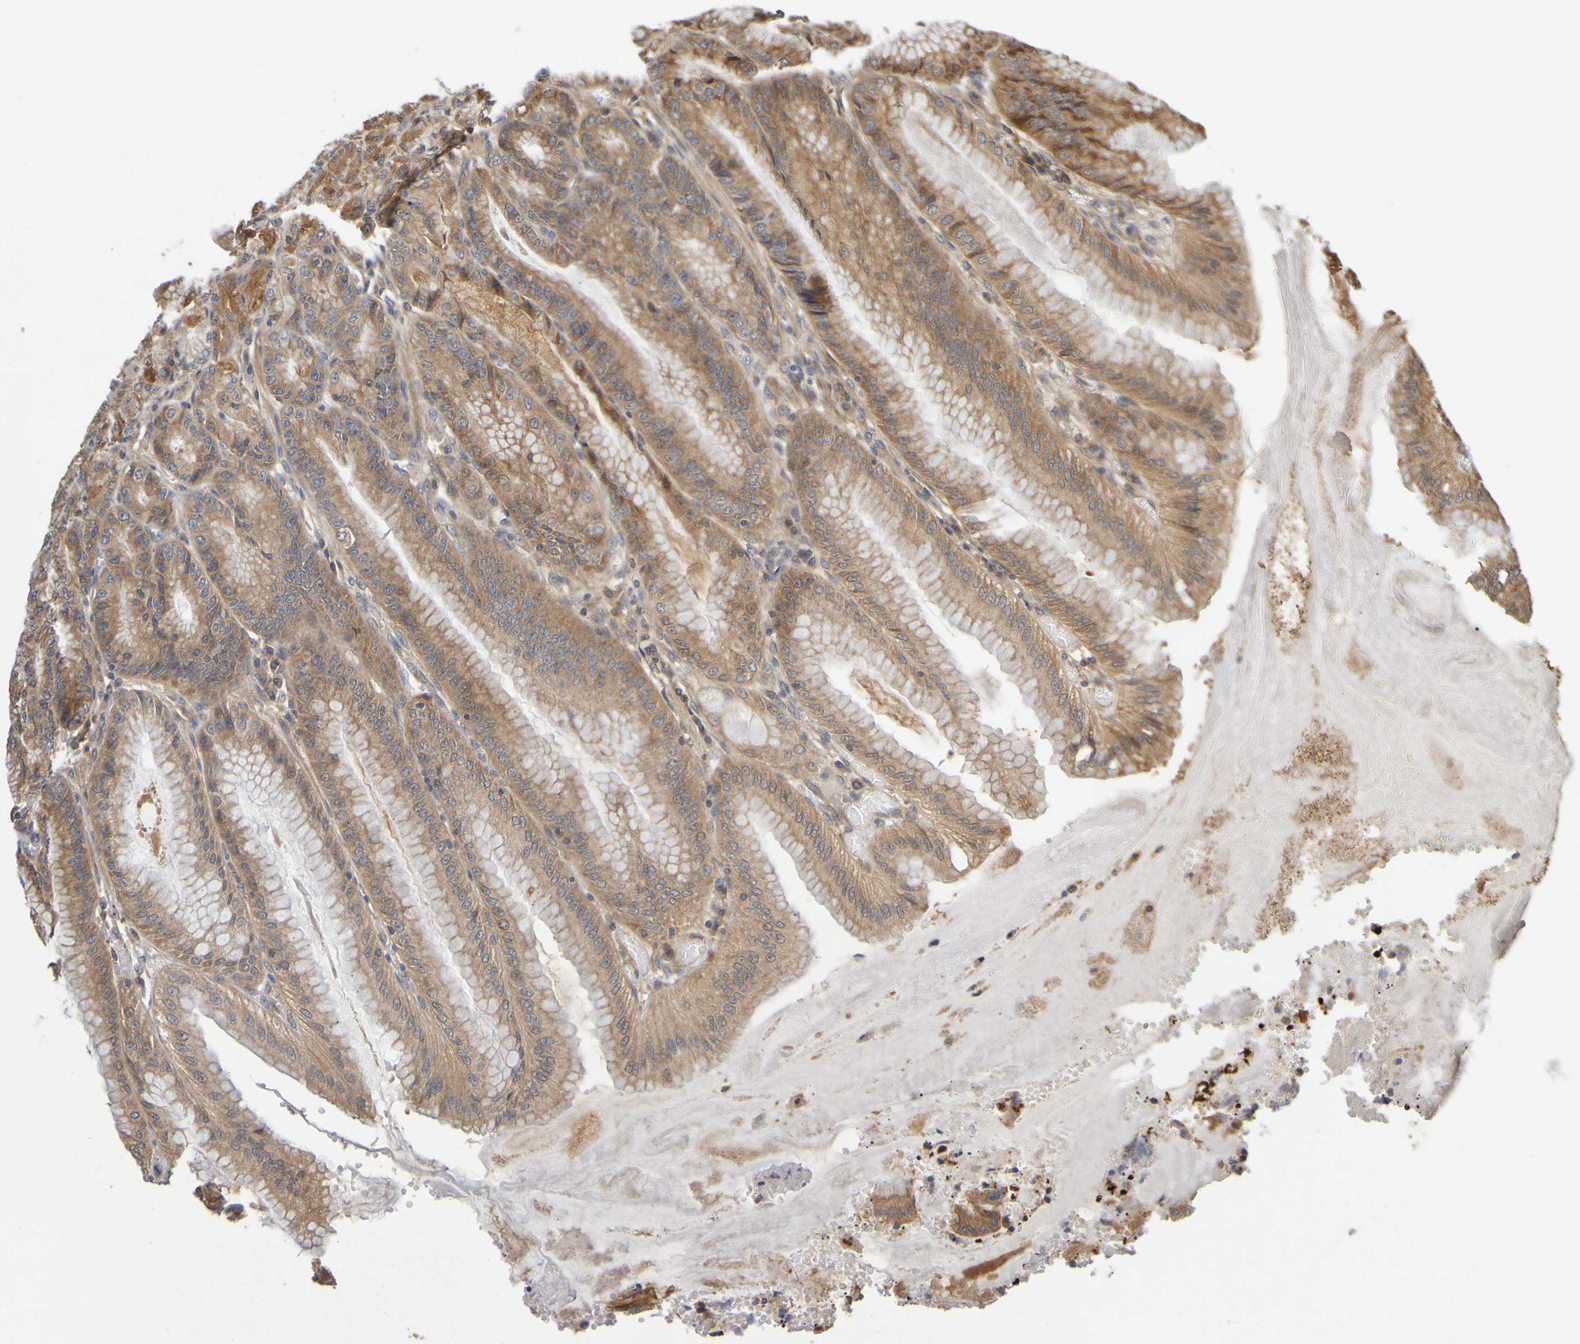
{"staining": {"intensity": "strong", "quantity": ">75%", "location": "cytoplasmic/membranous"}, "tissue": "stomach", "cell_type": "Glandular cells", "image_type": "normal", "snomed": [{"axis": "morphology", "description": "Normal tissue, NOS"}, {"axis": "topography", "description": "Stomach, lower"}], "caption": "Strong cytoplasmic/membranous staining is appreciated in about >75% of glandular cells in unremarkable stomach. Nuclei are stained in blue.", "gene": "OCRL", "patient": {"sex": "male", "age": 71}}